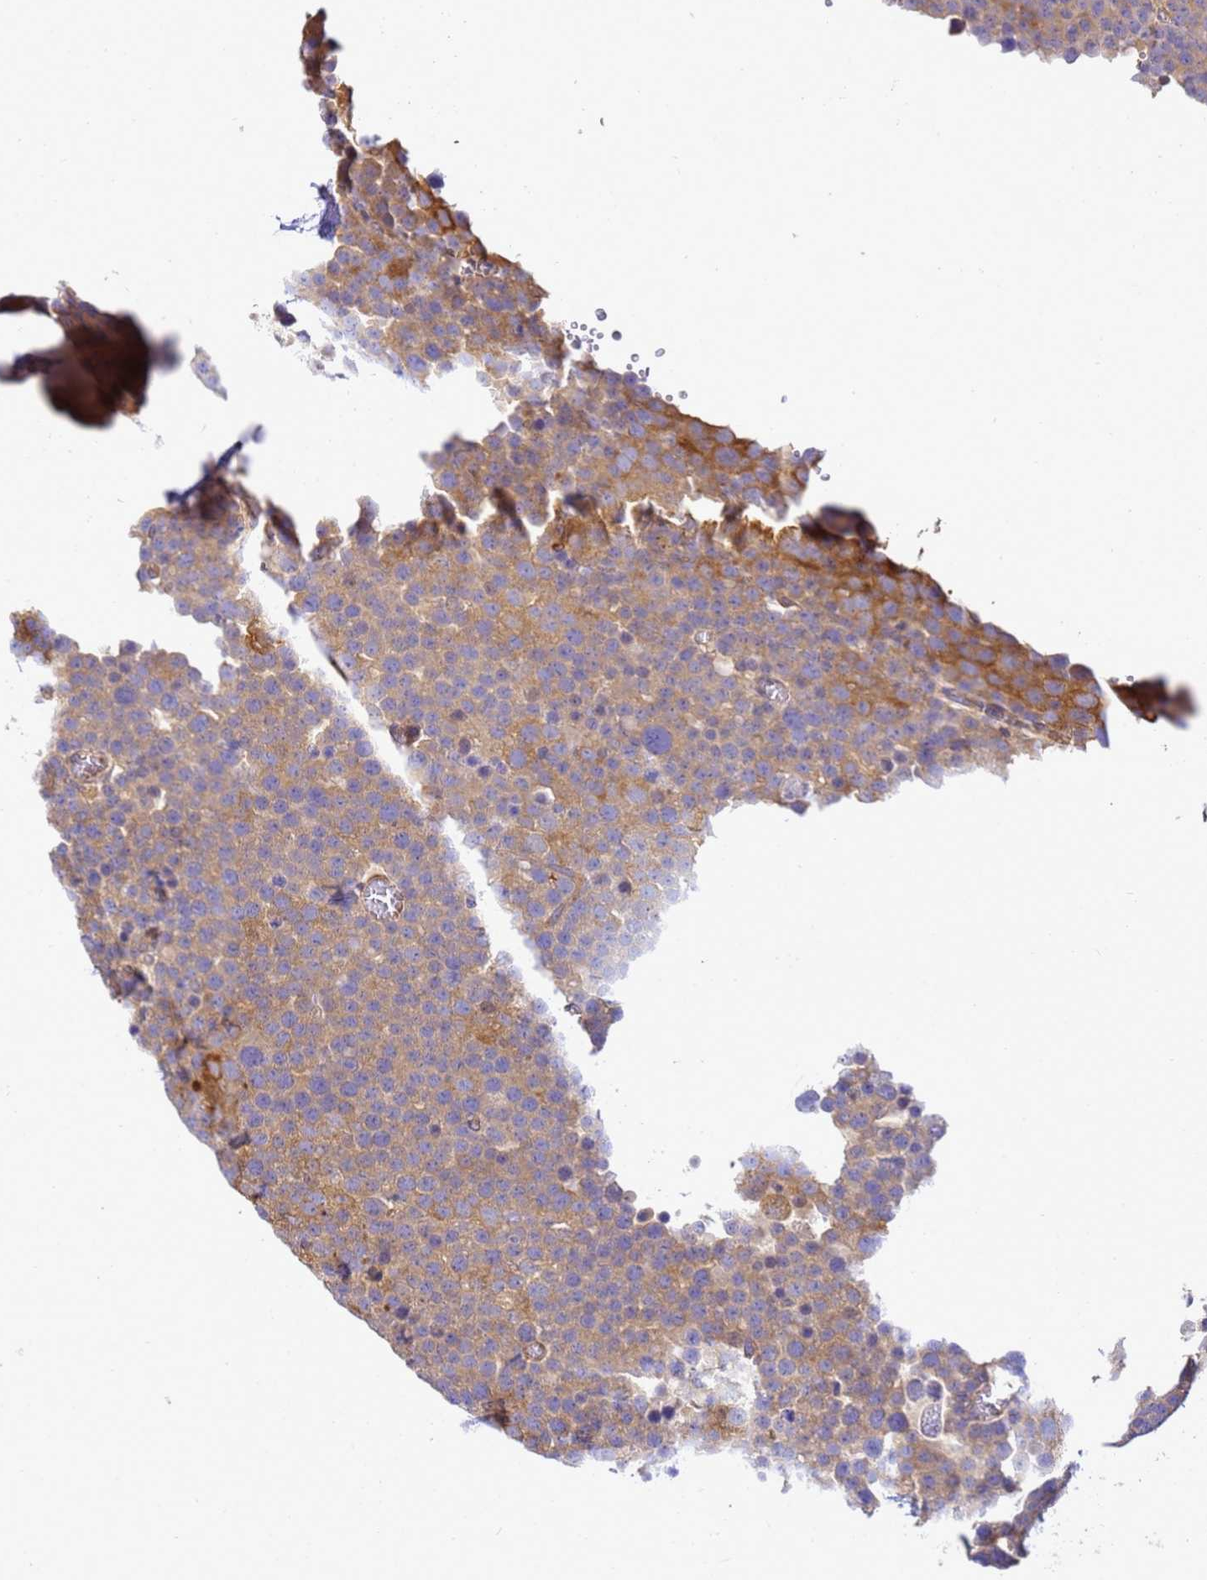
{"staining": {"intensity": "weak", "quantity": ">75%", "location": "cytoplasmic/membranous"}, "tissue": "testis cancer", "cell_type": "Tumor cells", "image_type": "cancer", "snomed": [{"axis": "morphology", "description": "Seminoma, NOS"}, {"axis": "topography", "description": "Testis"}], "caption": "High-magnification brightfield microscopy of testis cancer stained with DAB (3,3'-diaminobenzidine) (brown) and counterstained with hematoxylin (blue). tumor cells exhibit weak cytoplasmic/membranous expression is present in about>75% of cells.", "gene": "NARS1", "patient": {"sex": "male", "age": 71}}